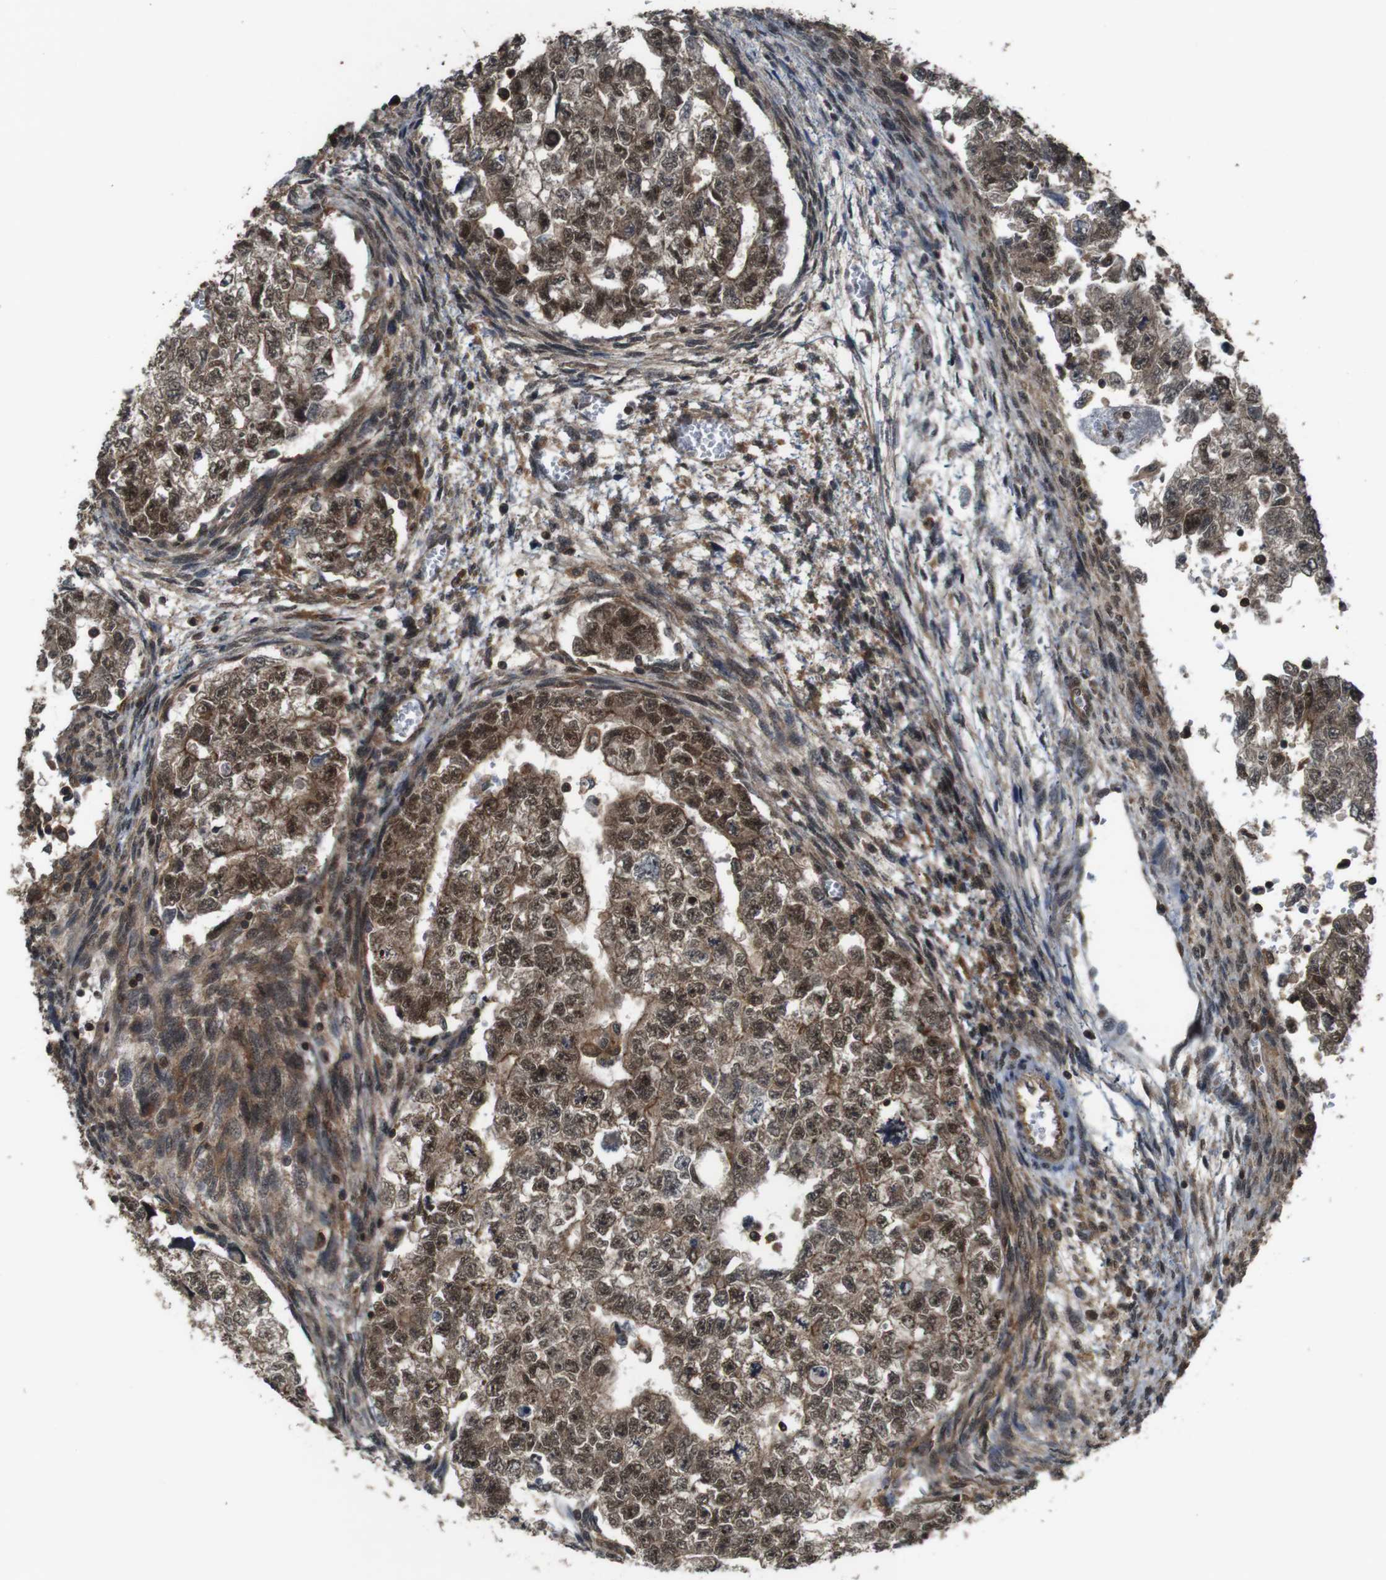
{"staining": {"intensity": "moderate", "quantity": ">75%", "location": "cytoplasmic/membranous,nuclear"}, "tissue": "testis cancer", "cell_type": "Tumor cells", "image_type": "cancer", "snomed": [{"axis": "morphology", "description": "Seminoma, NOS"}, {"axis": "morphology", "description": "Carcinoma, Embryonal, NOS"}, {"axis": "topography", "description": "Testis"}], "caption": "IHC (DAB) staining of human embryonal carcinoma (testis) exhibits moderate cytoplasmic/membranous and nuclear protein expression in about >75% of tumor cells.", "gene": "BAG4", "patient": {"sex": "male", "age": 38}}